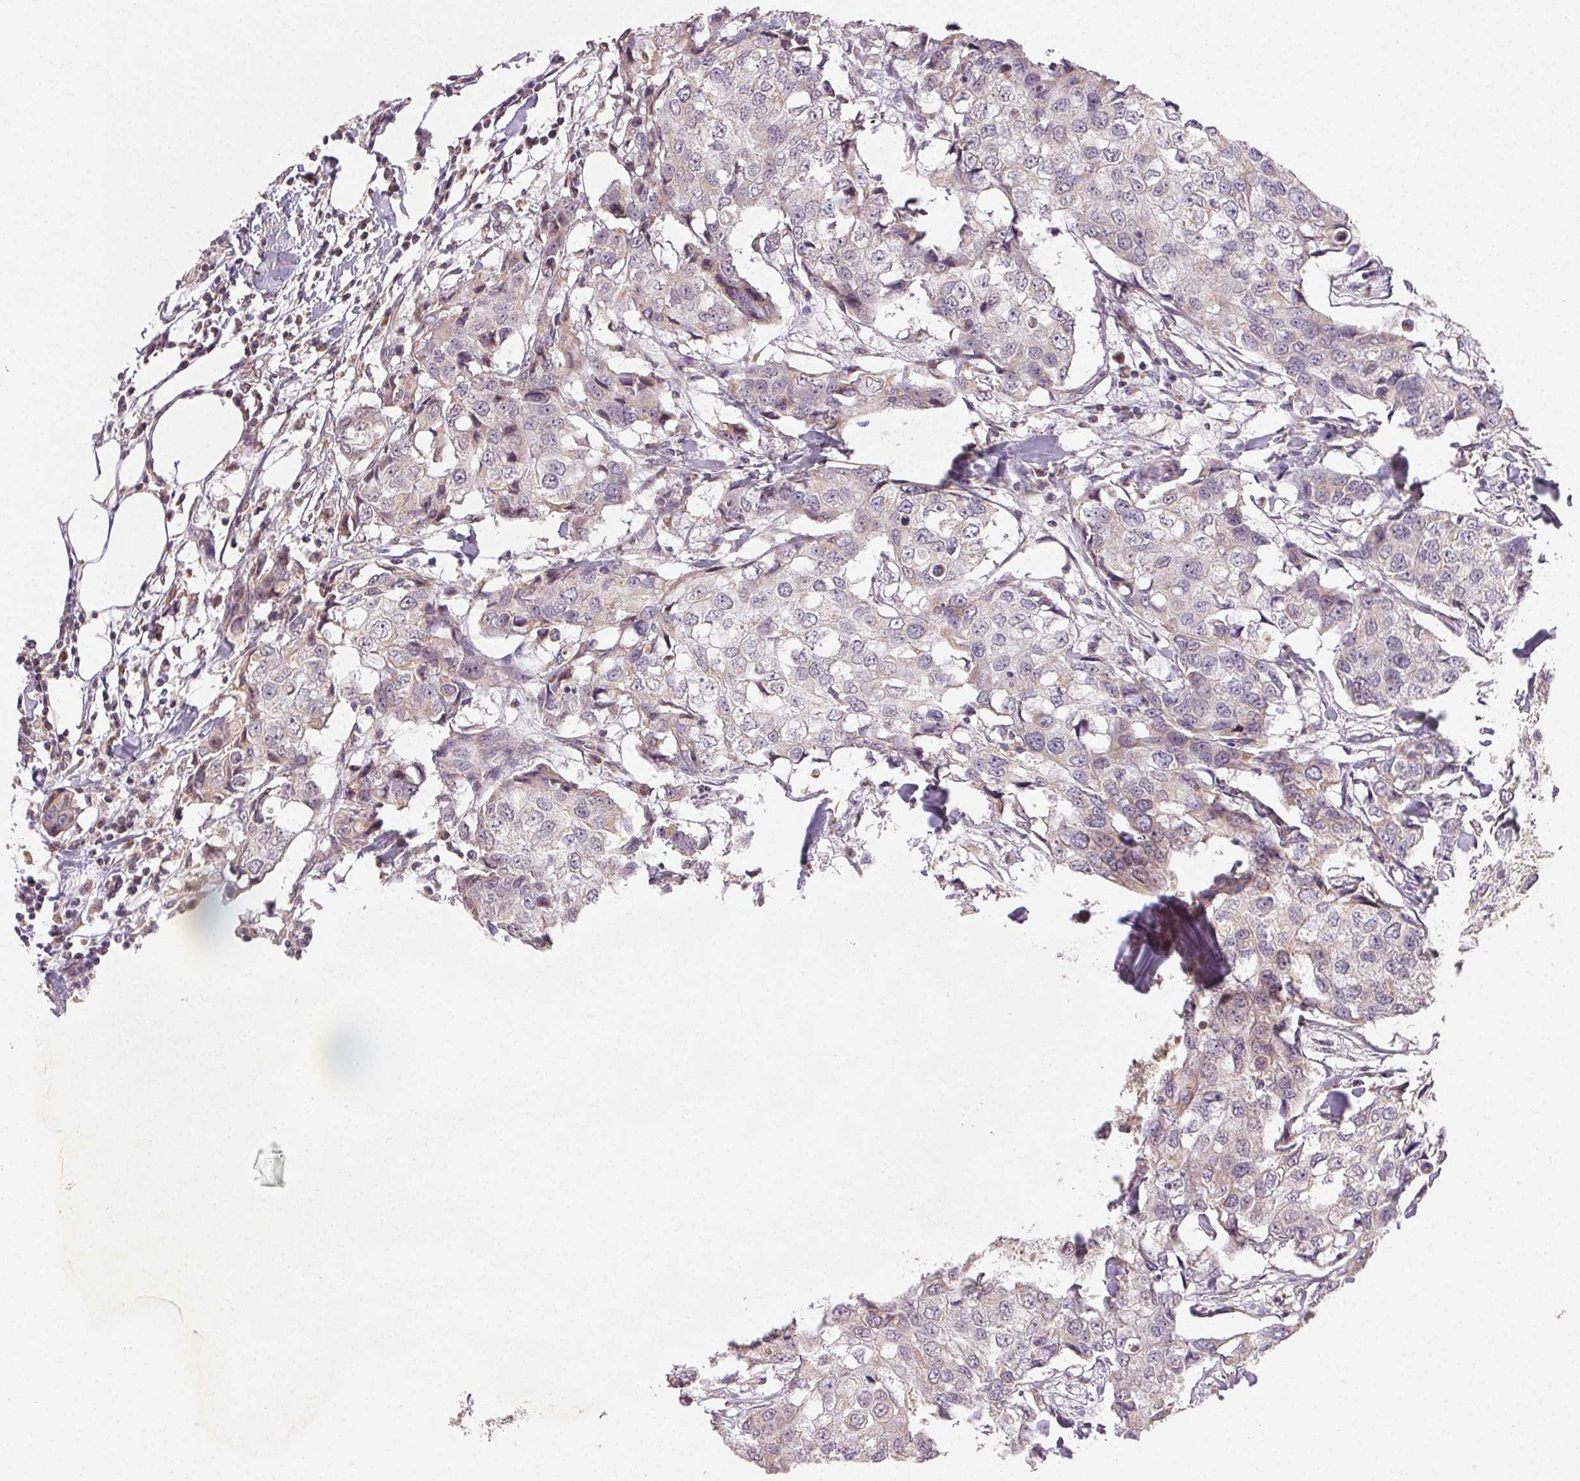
{"staining": {"intensity": "negative", "quantity": "none", "location": "none"}, "tissue": "breast cancer", "cell_type": "Tumor cells", "image_type": "cancer", "snomed": [{"axis": "morphology", "description": "Duct carcinoma"}, {"axis": "topography", "description": "Breast"}], "caption": "Tumor cells show no significant staining in breast cancer. Nuclei are stained in blue.", "gene": "CLASP1", "patient": {"sex": "female", "age": 27}}